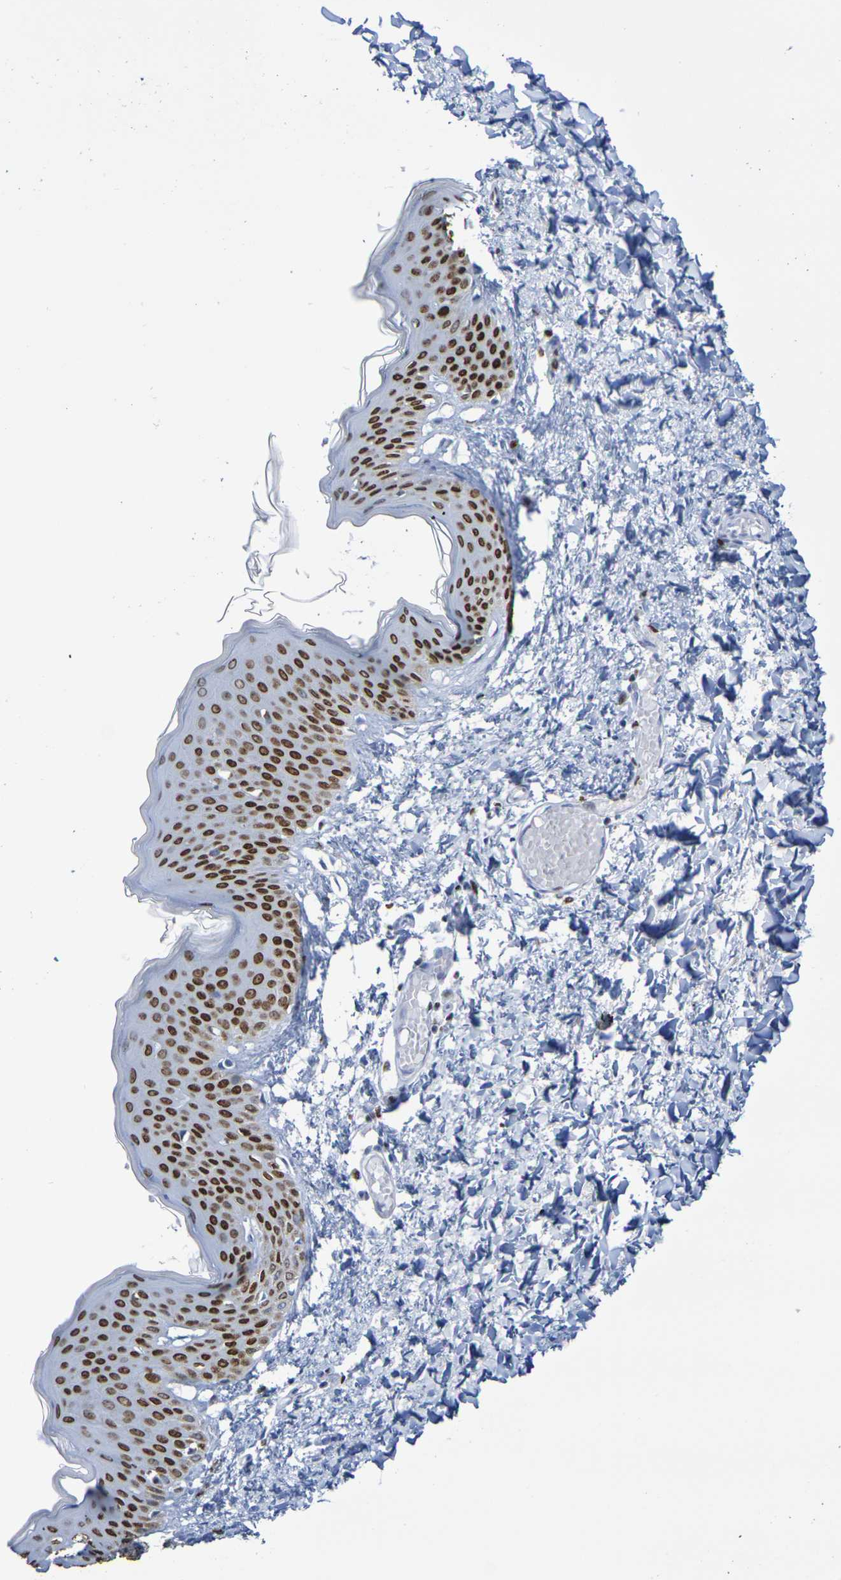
{"staining": {"intensity": "negative", "quantity": "none", "location": "none"}, "tissue": "skin", "cell_type": "Fibroblasts", "image_type": "normal", "snomed": [{"axis": "morphology", "description": "Normal tissue, NOS"}, {"axis": "topography", "description": "Skin"}], "caption": "IHC photomicrograph of benign skin: human skin stained with DAB reveals no significant protein expression in fibroblasts. The staining is performed using DAB brown chromogen with nuclei counter-stained in using hematoxylin.", "gene": "H1", "patient": {"sex": "female", "age": 17}}